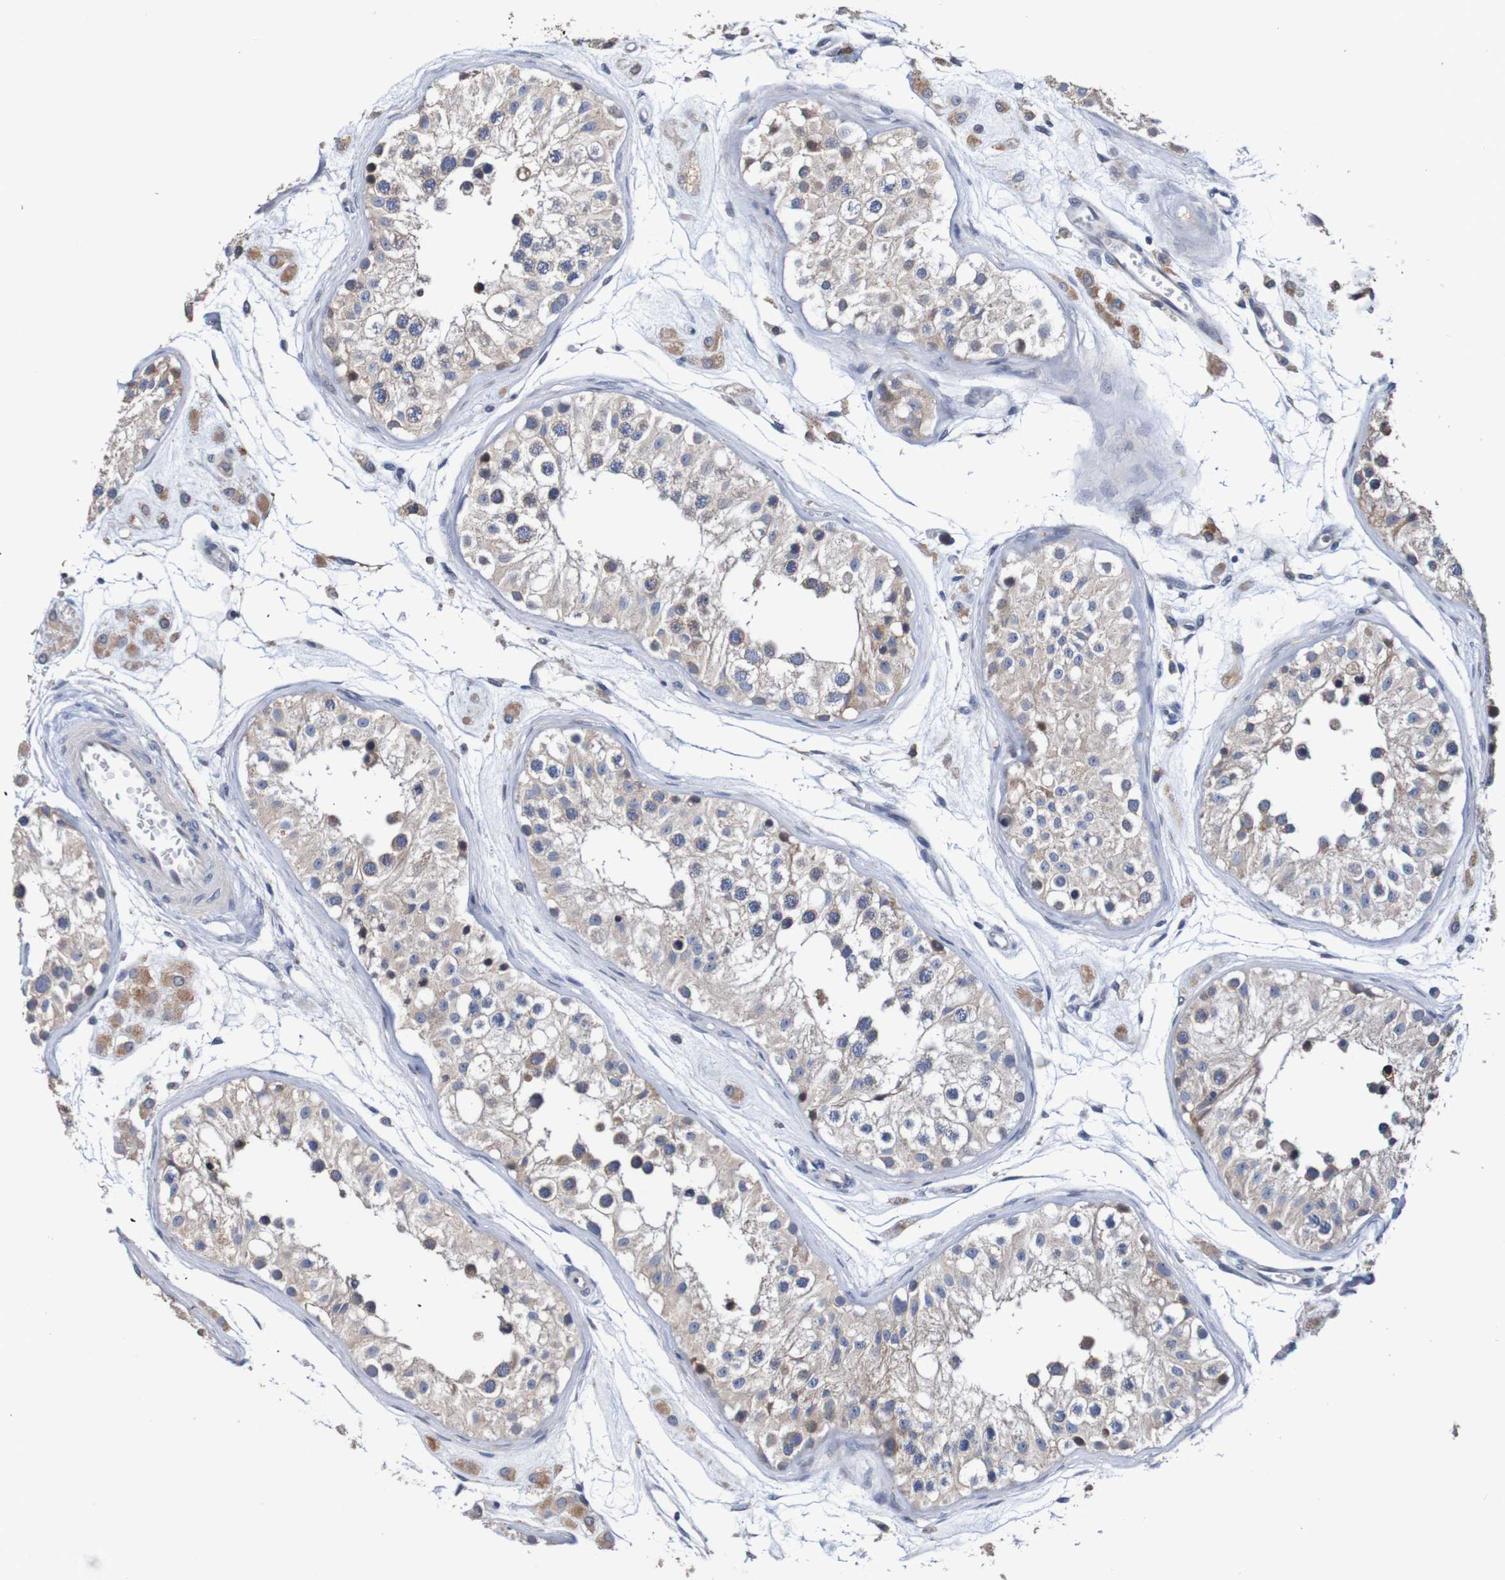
{"staining": {"intensity": "weak", "quantity": ">75%", "location": "cytoplasmic/membranous"}, "tissue": "testis", "cell_type": "Cells in seminiferous ducts", "image_type": "normal", "snomed": [{"axis": "morphology", "description": "Normal tissue, NOS"}, {"axis": "morphology", "description": "Adenocarcinoma, metastatic, NOS"}, {"axis": "topography", "description": "Testis"}], "caption": "Weak cytoplasmic/membranous protein staining is seen in about >75% of cells in seminiferous ducts in testis. (IHC, brightfield microscopy, high magnification).", "gene": "FIBP", "patient": {"sex": "male", "age": 26}}